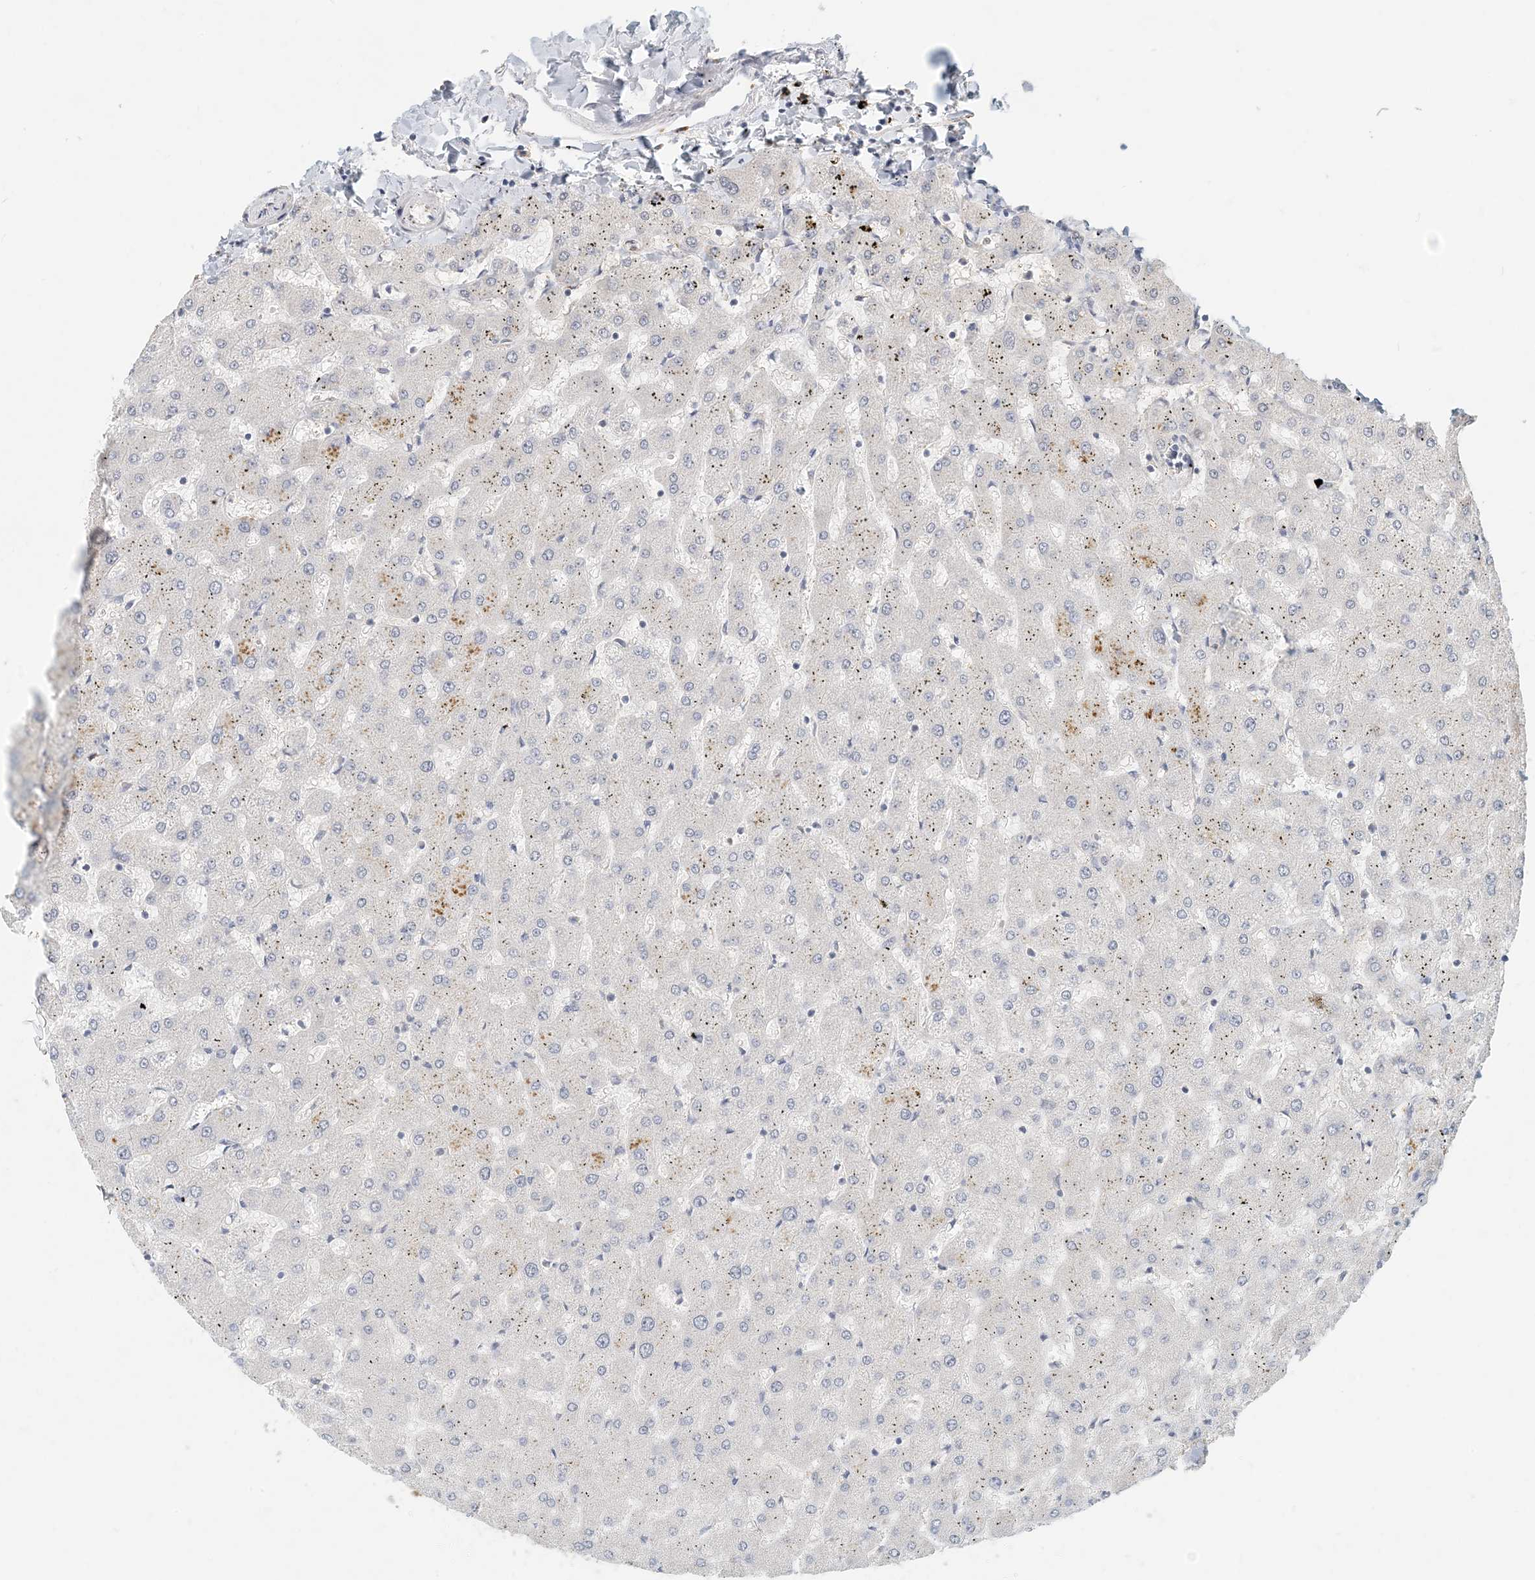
{"staining": {"intensity": "negative", "quantity": "none", "location": "none"}, "tissue": "liver", "cell_type": "Cholangiocytes", "image_type": "normal", "snomed": [{"axis": "morphology", "description": "Normal tissue, NOS"}, {"axis": "topography", "description": "Liver"}], "caption": "There is no significant staining in cholangiocytes of liver.", "gene": "ZBTB3", "patient": {"sex": "female", "age": 63}}